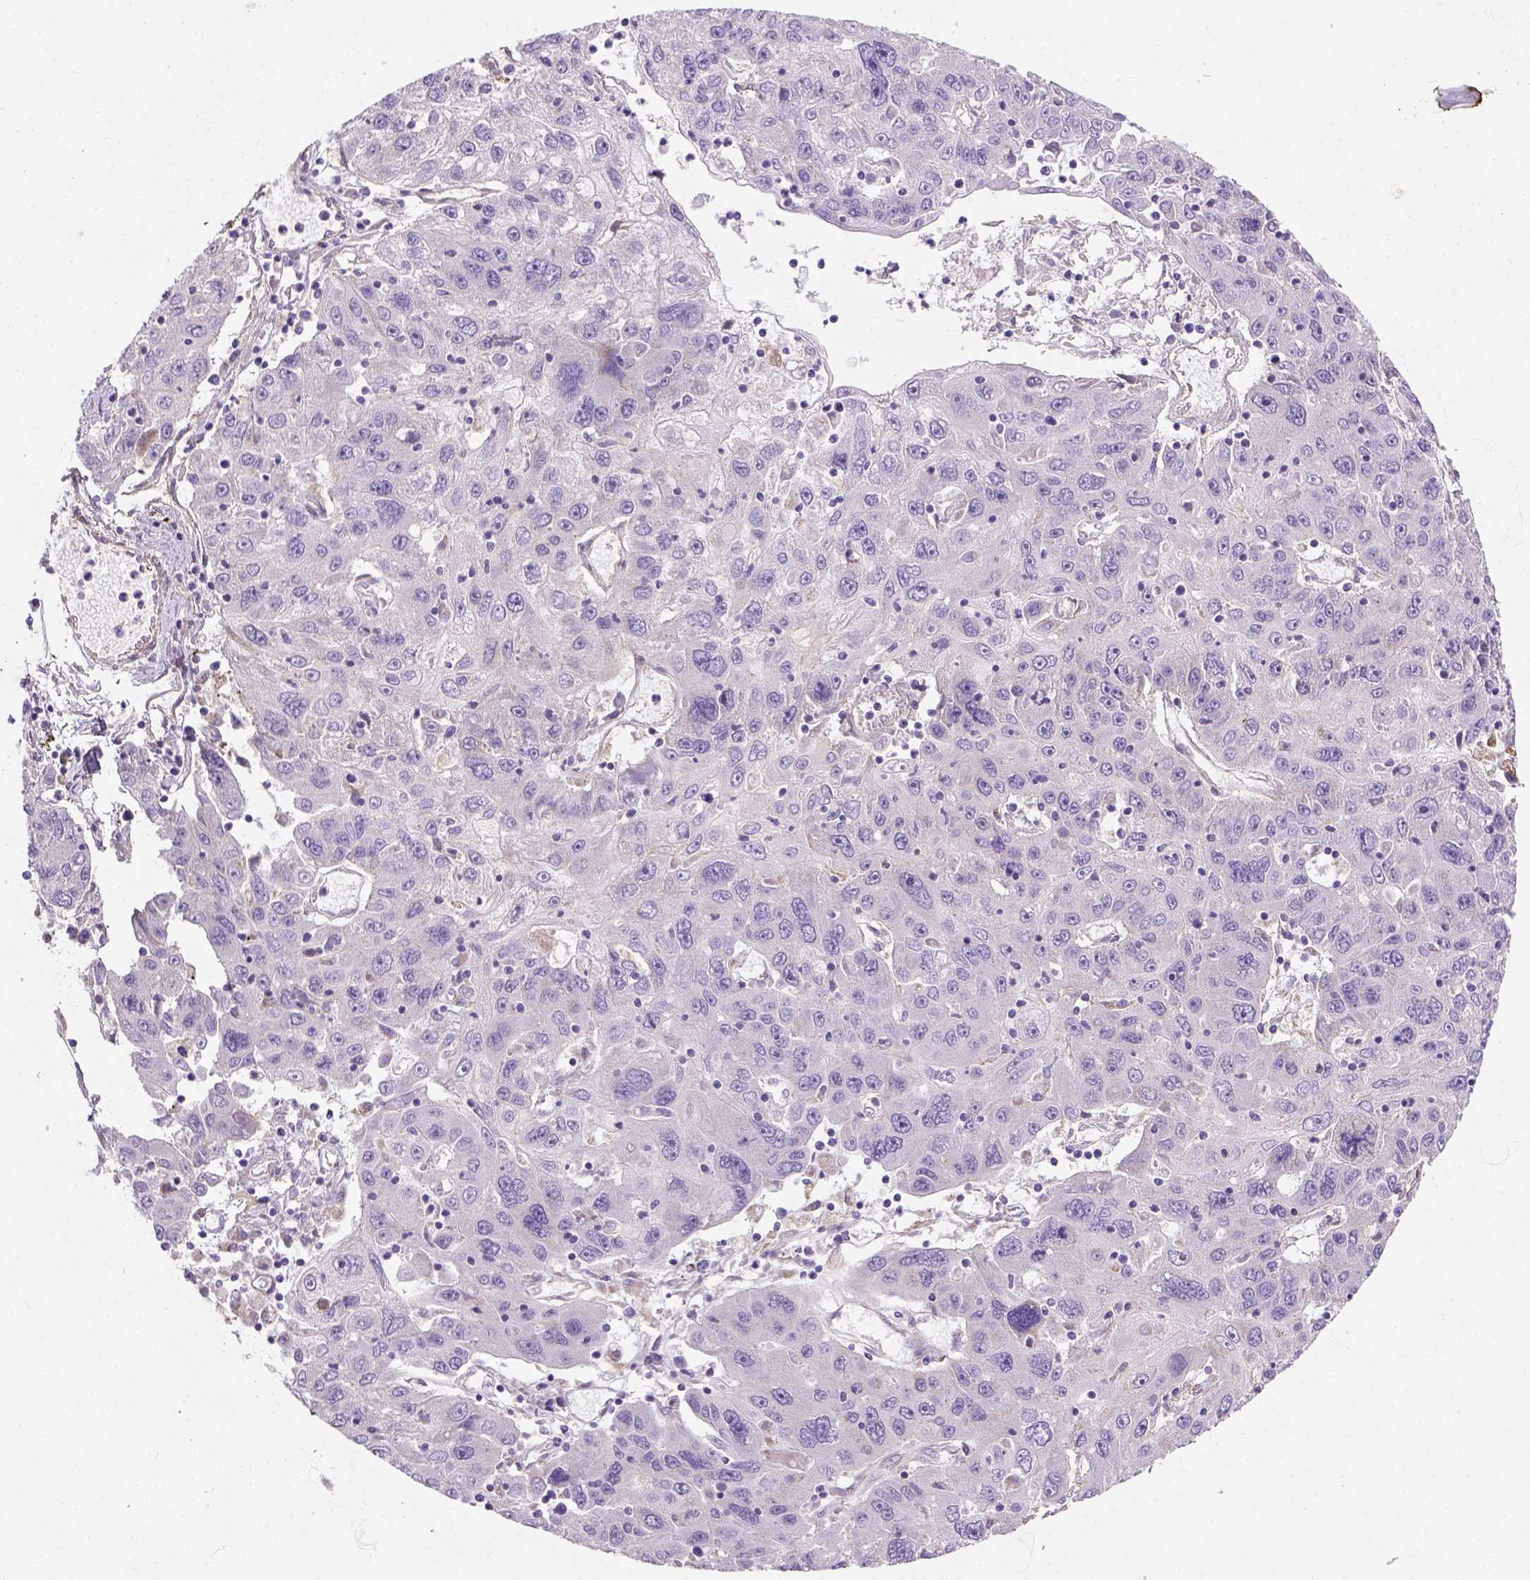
{"staining": {"intensity": "negative", "quantity": "none", "location": "none"}, "tissue": "stomach cancer", "cell_type": "Tumor cells", "image_type": "cancer", "snomed": [{"axis": "morphology", "description": "Adenocarcinoma, NOS"}, {"axis": "topography", "description": "Stomach"}], "caption": "This is a photomicrograph of immunohistochemistry staining of stomach cancer (adenocarcinoma), which shows no positivity in tumor cells. (DAB immunohistochemistry (IHC), high magnification).", "gene": "HTRA1", "patient": {"sex": "male", "age": 56}}